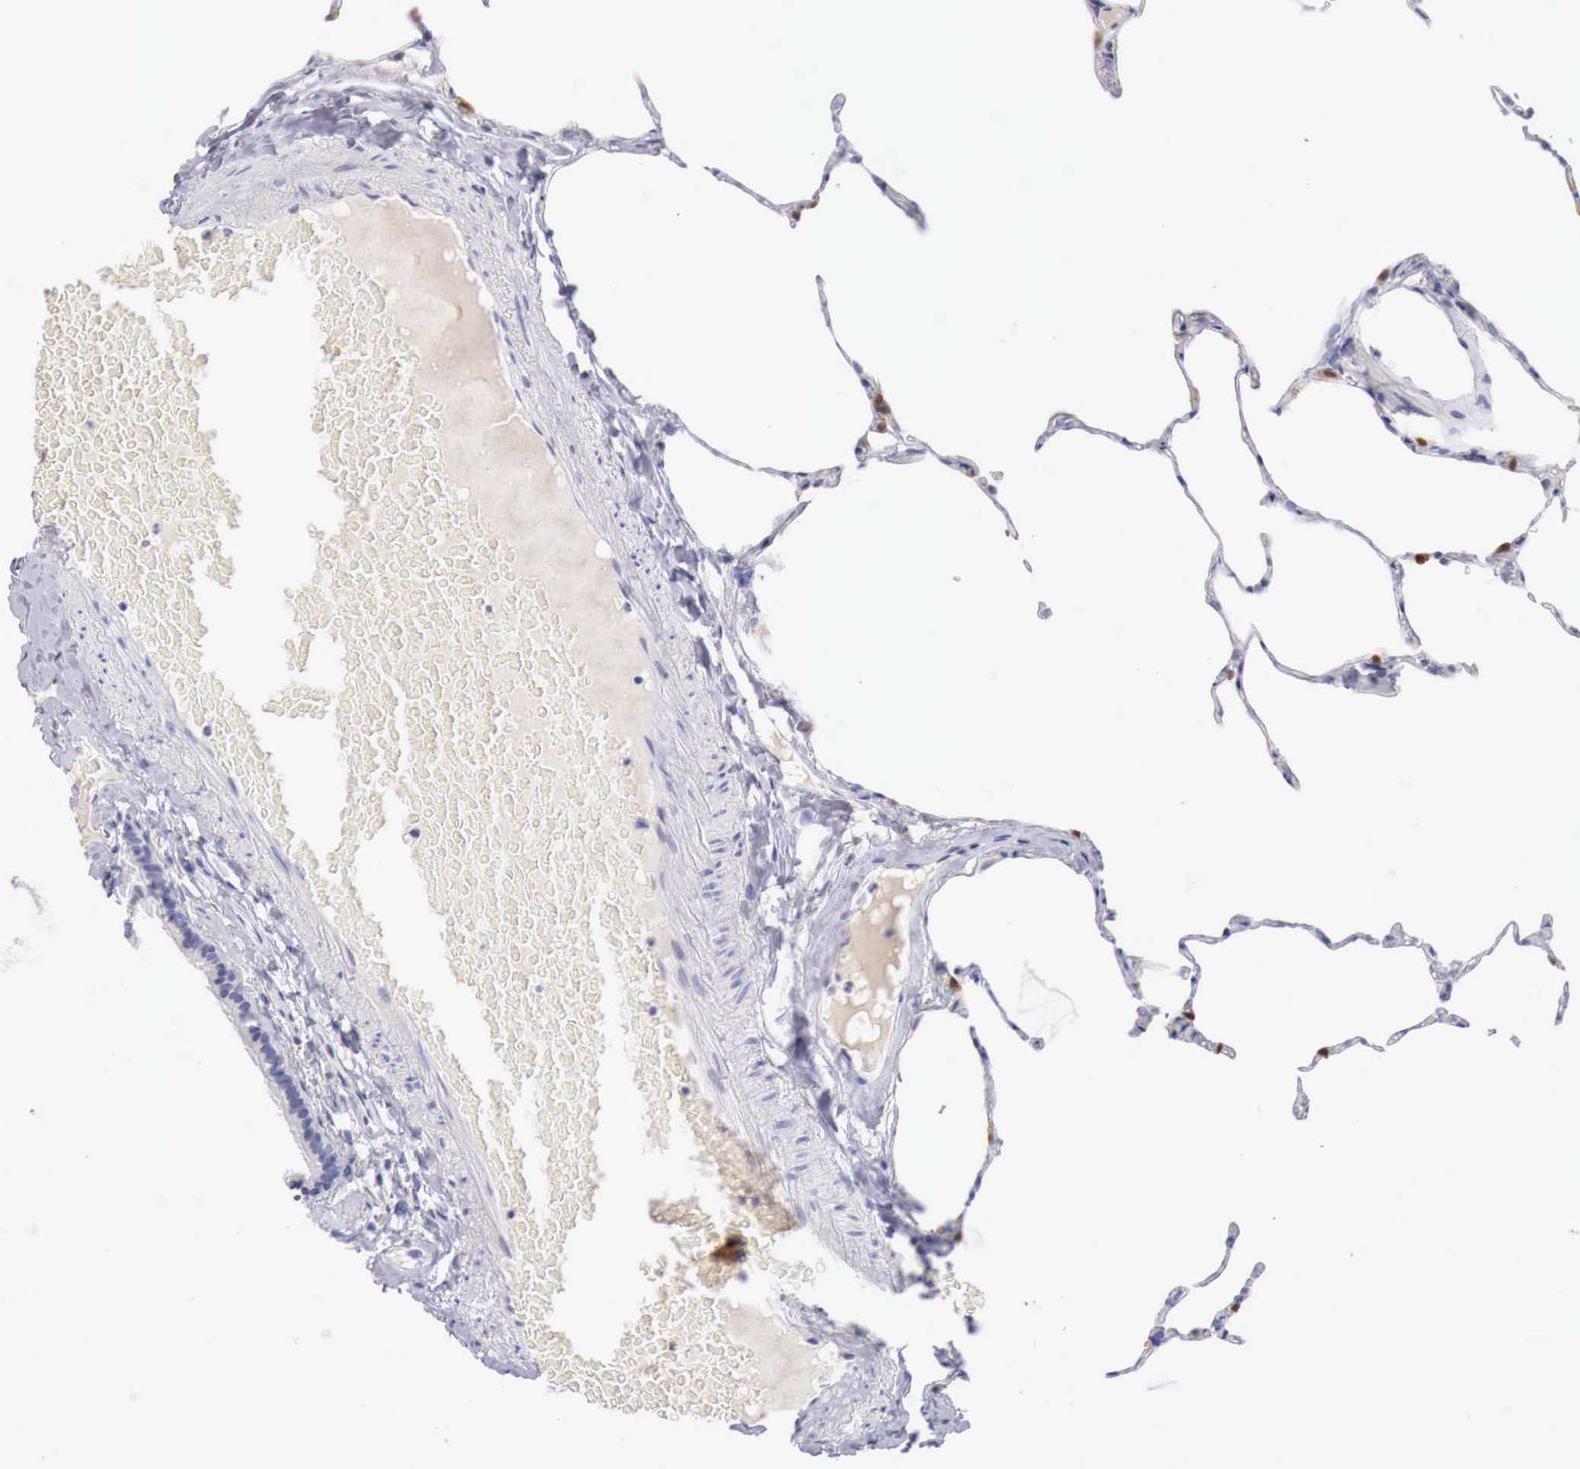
{"staining": {"intensity": "moderate", "quantity": "<25%", "location": "nuclear"}, "tissue": "lung", "cell_type": "Alveolar cells", "image_type": "normal", "snomed": [{"axis": "morphology", "description": "Normal tissue, NOS"}, {"axis": "topography", "description": "Lung"}], "caption": "Immunohistochemical staining of unremarkable lung demonstrates low levels of moderate nuclear positivity in about <25% of alveolar cells.", "gene": "ITIH6", "patient": {"sex": "female", "age": 75}}